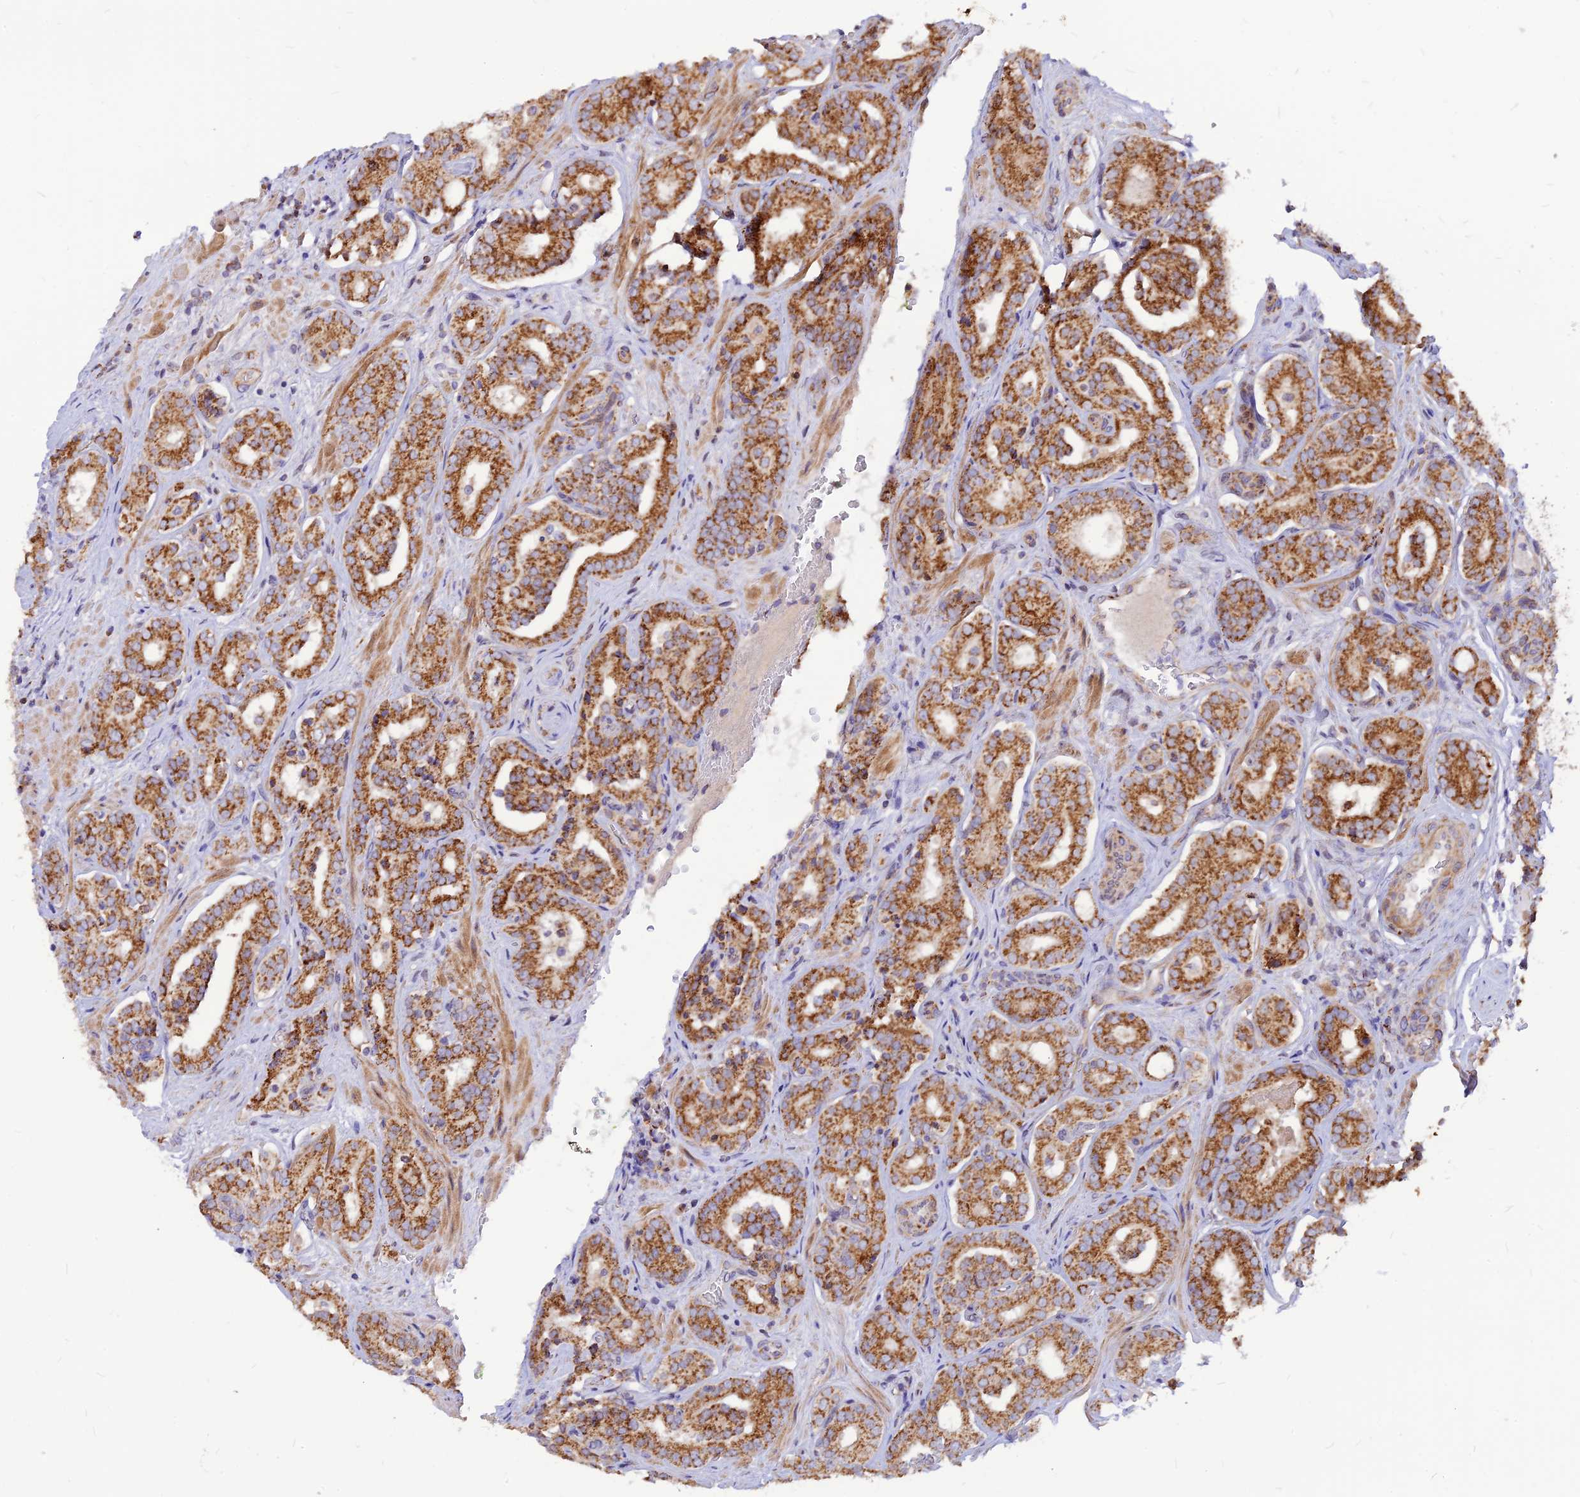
{"staining": {"intensity": "moderate", "quantity": ">75%", "location": "cytoplasmic/membranous"}, "tissue": "prostate cancer", "cell_type": "Tumor cells", "image_type": "cancer", "snomed": [{"axis": "morphology", "description": "Adenocarcinoma, High grade"}, {"axis": "topography", "description": "Prostate"}], "caption": "Immunohistochemical staining of prostate cancer displays medium levels of moderate cytoplasmic/membranous protein expression in about >75% of tumor cells.", "gene": "ECI1", "patient": {"sex": "male", "age": 66}}